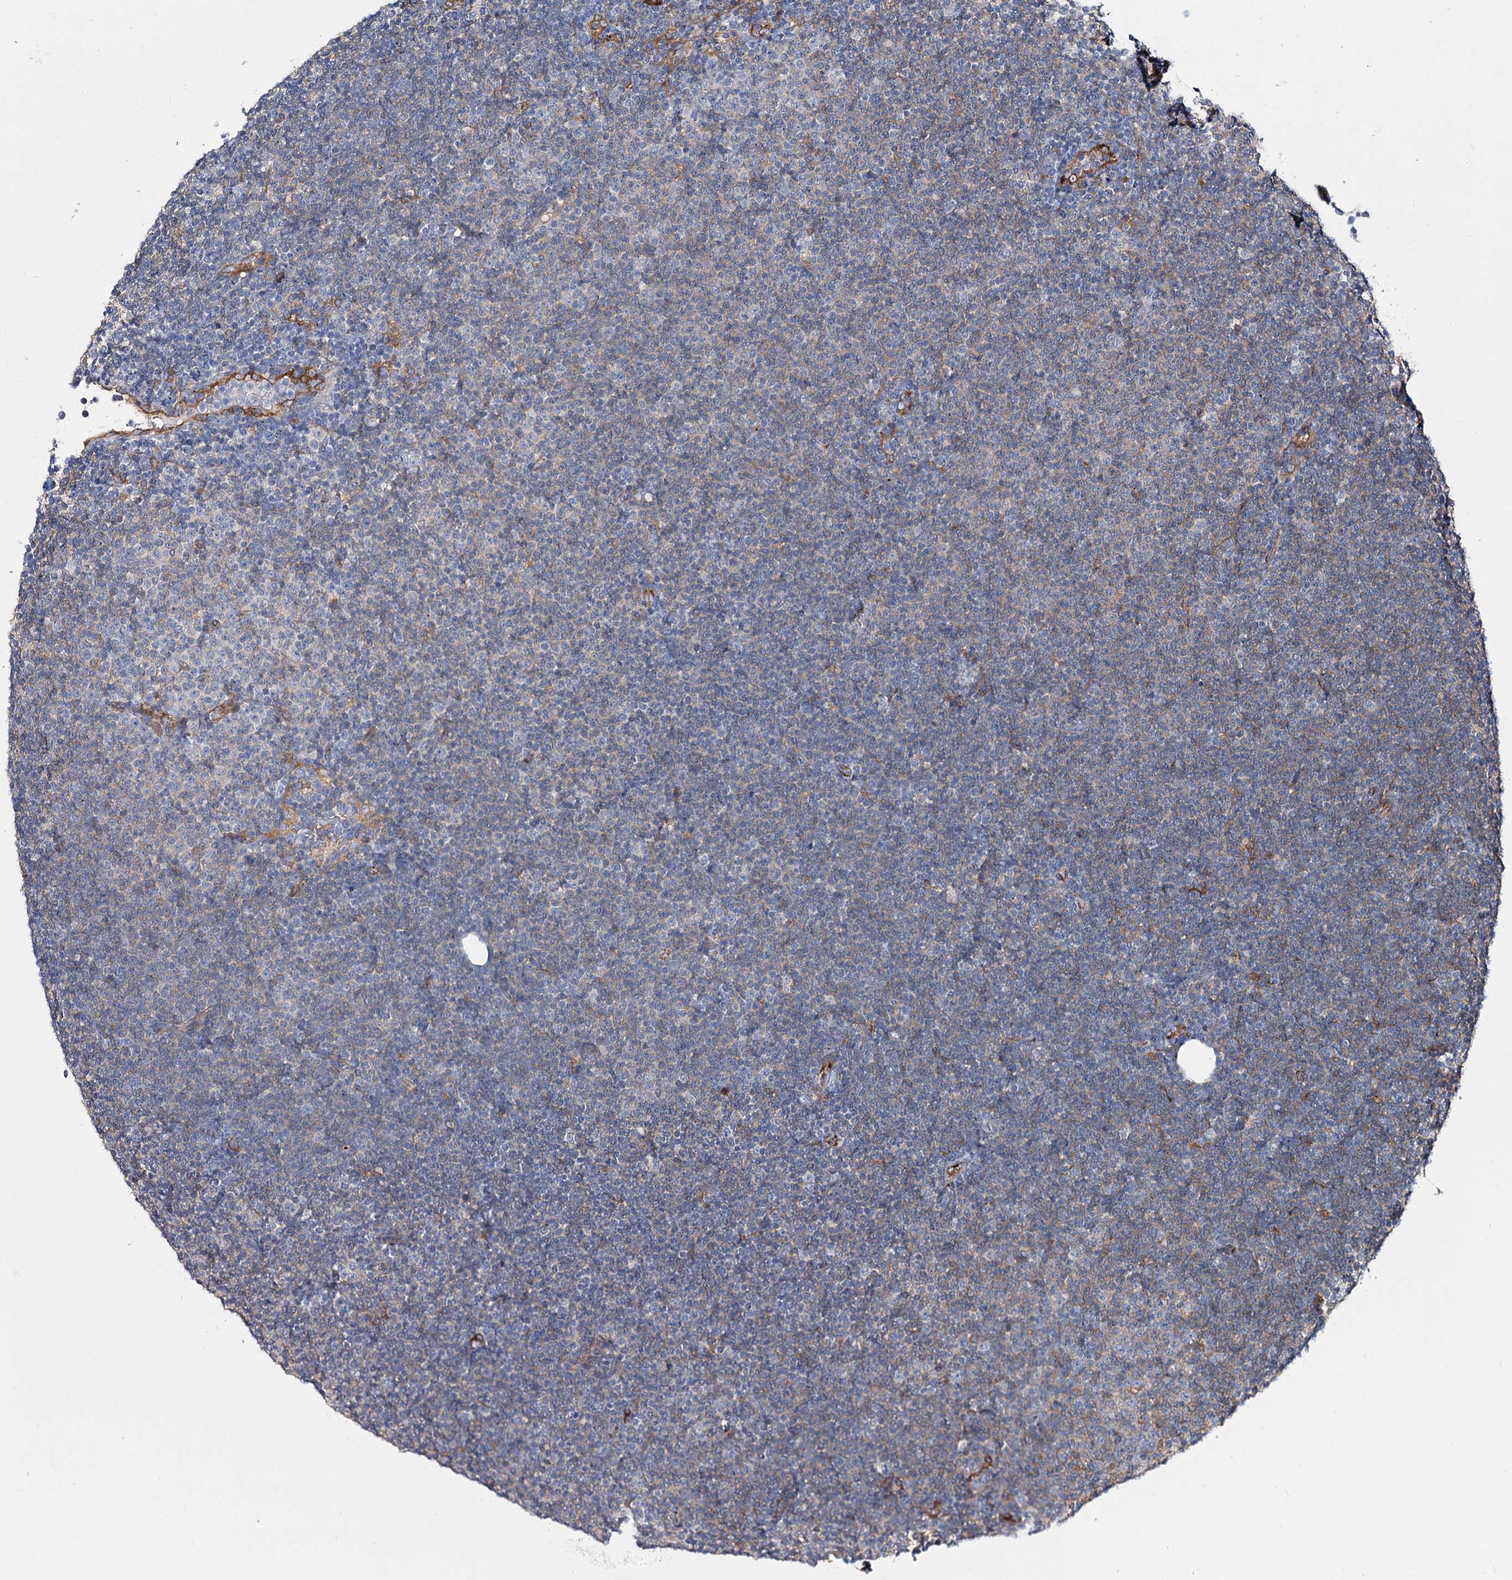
{"staining": {"intensity": "negative", "quantity": "none", "location": "none"}, "tissue": "lymphoma", "cell_type": "Tumor cells", "image_type": "cancer", "snomed": [{"axis": "morphology", "description": "Malignant lymphoma, non-Hodgkin's type, Low grade"}, {"axis": "topography", "description": "Lymph node"}], "caption": "Tumor cells show no significant protein staining in lymphoma.", "gene": "GUSB", "patient": {"sex": "female", "age": 53}}